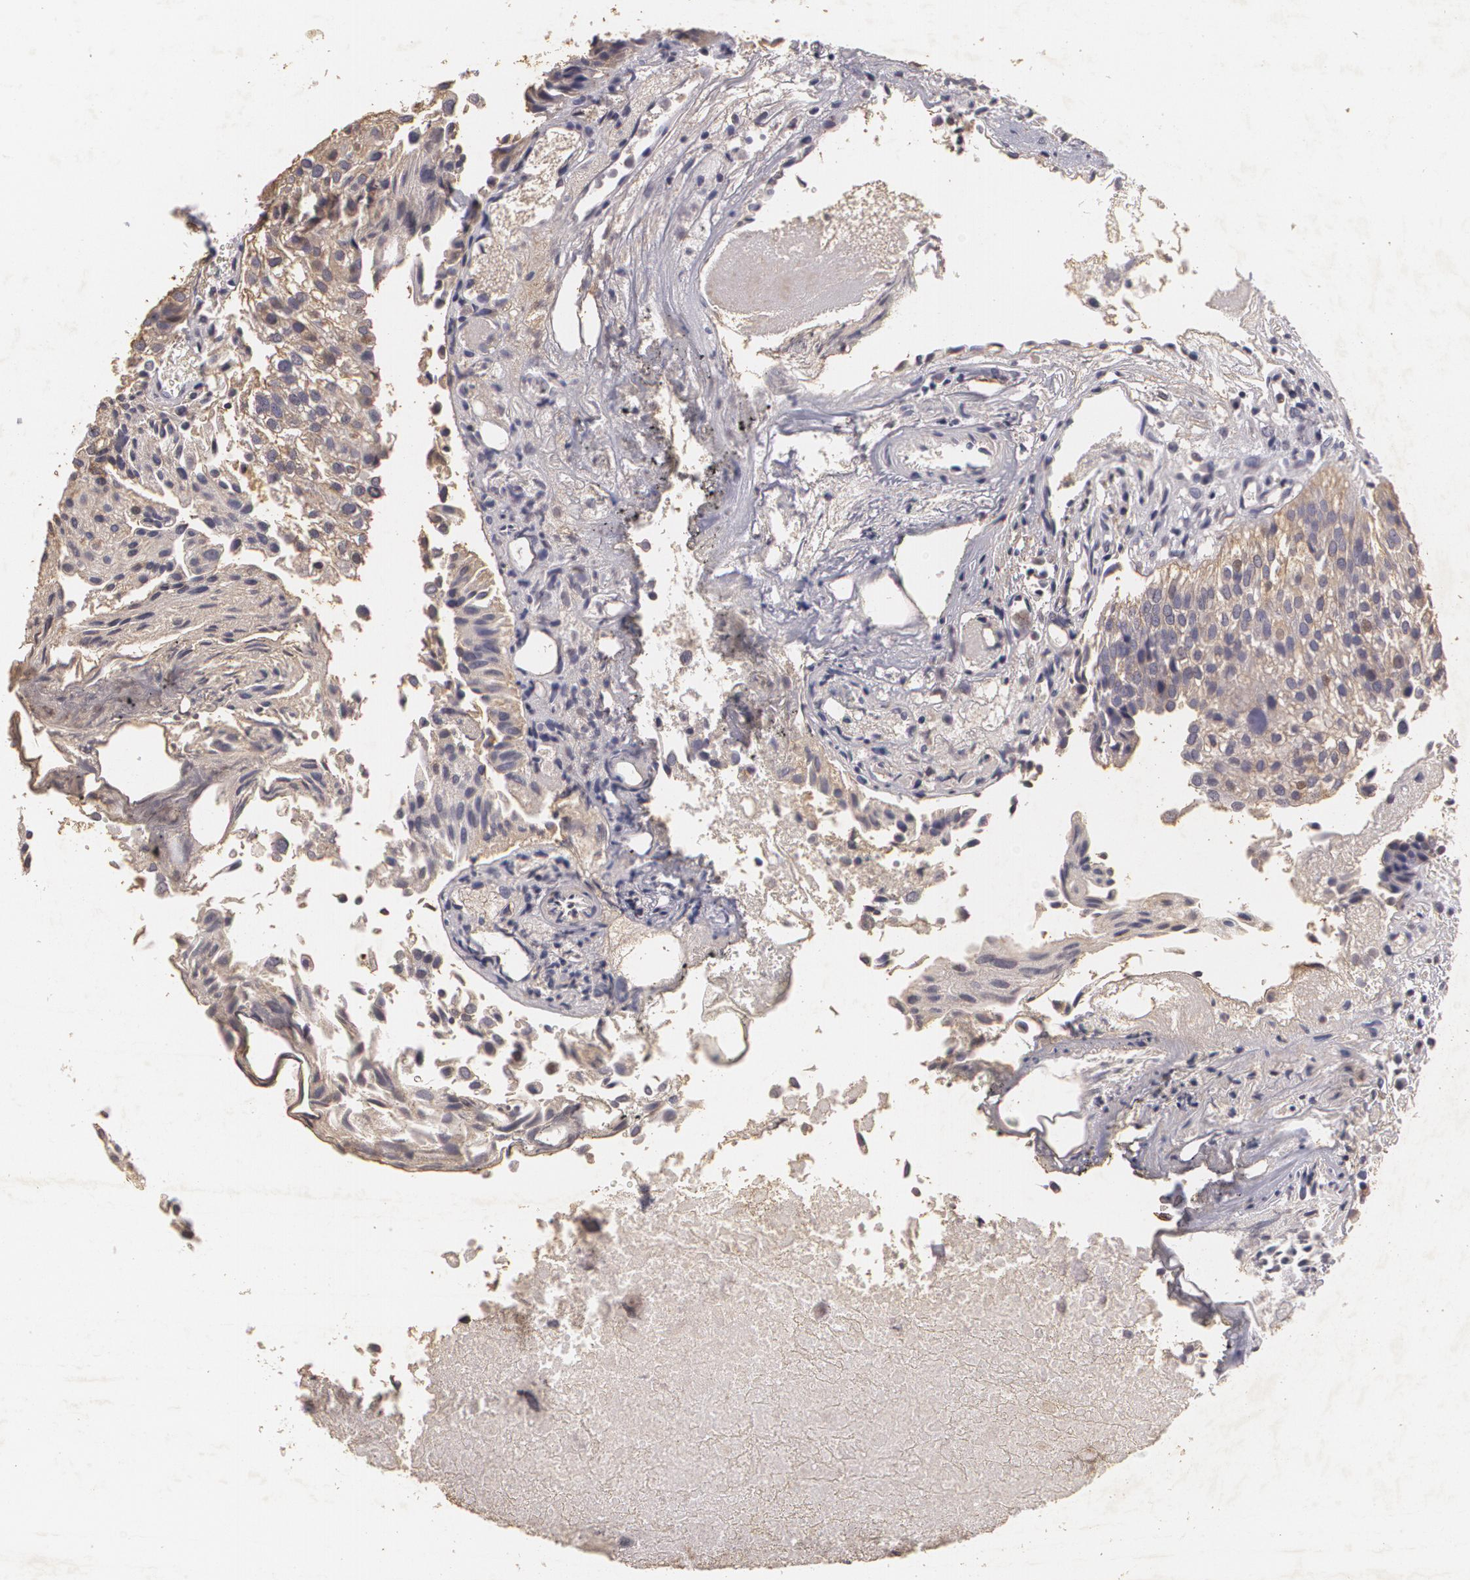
{"staining": {"intensity": "weak", "quantity": ">75%", "location": "cytoplasmic/membranous"}, "tissue": "urothelial cancer", "cell_type": "Tumor cells", "image_type": "cancer", "snomed": [{"axis": "morphology", "description": "Urothelial carcinoma, Low grade"}, {"axis": "topography", "description": "Urinary bladder"}], "caption": "Urothelial cancer stained with DAB (3,3'-diaminobenzidine) immunohistochemistry shows low levels of weak cytoplasmic/membranous positivity in about >75% of tumor cells. (IHC, brightfield microscopy, high magnification).", "gene": "KCNA4", "patient": {"sex": "female", "age": 89}}